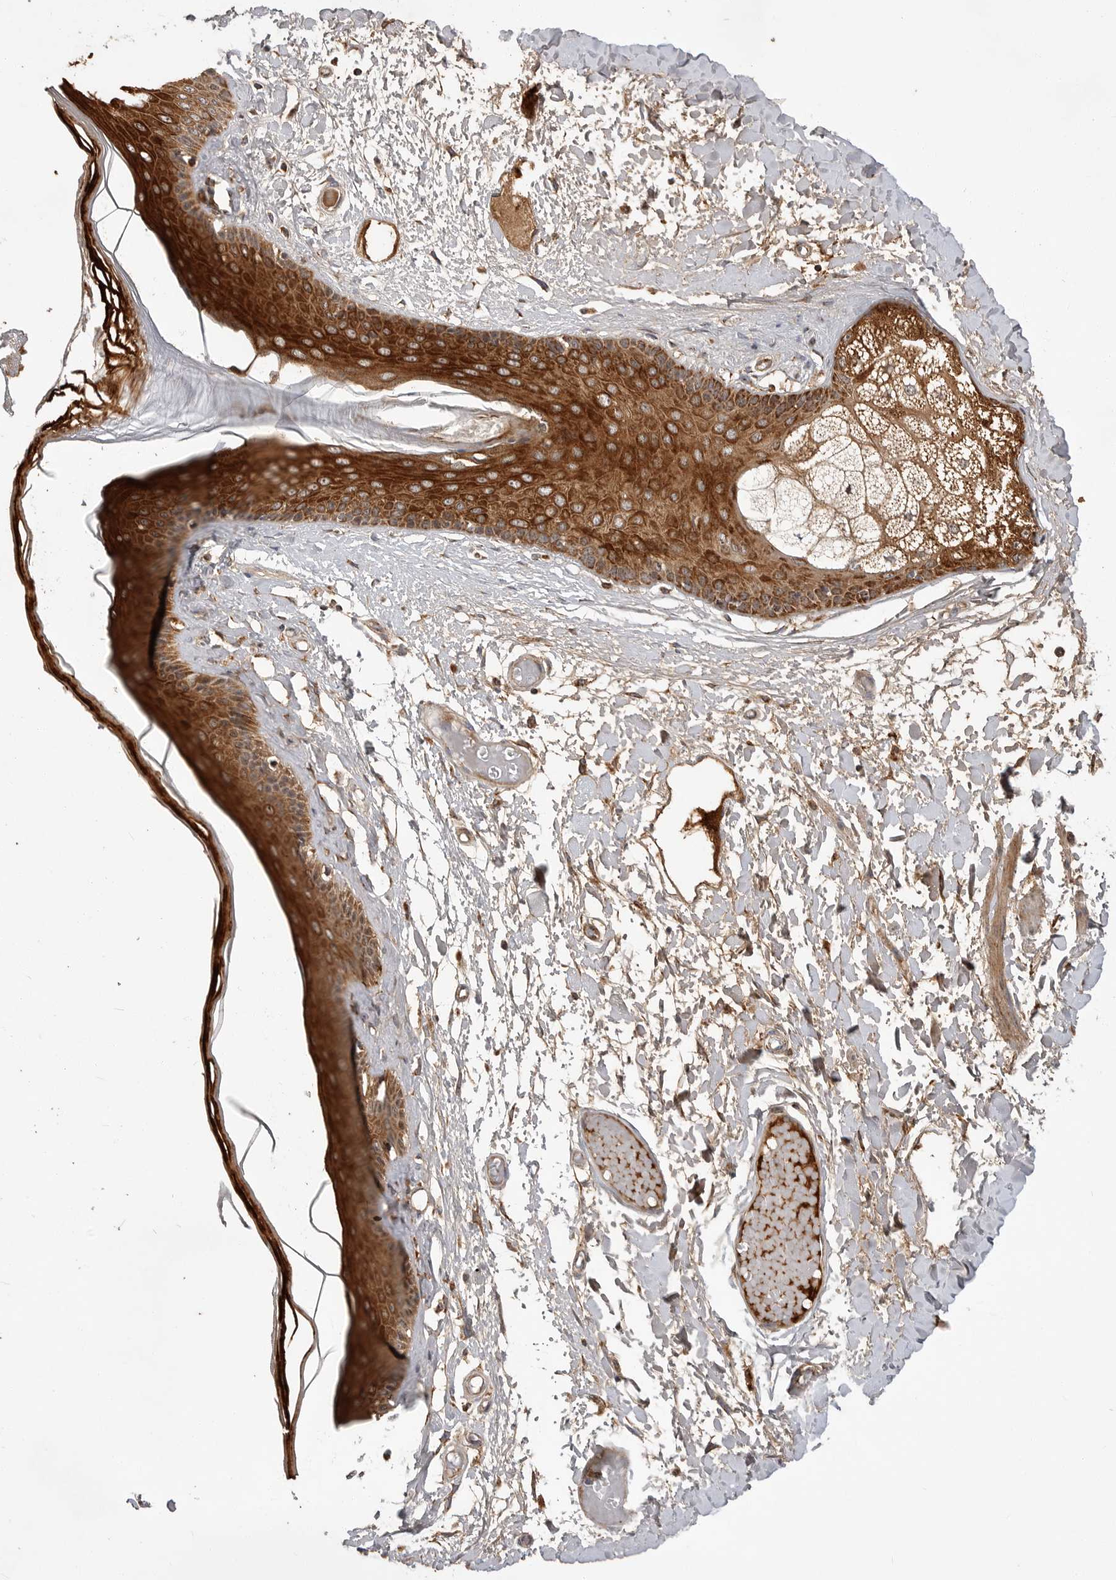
{"staining": {"intensity": "strong", "quantity": ">75%", "location": "cytoplasmic/membranous"}, "tissue": "skin", "cell_type": "Epidermal cells", "image_type": "normal", "snomed": [{"axis": "morphology", "description": "Normal tissue, NOS"}, {"axis": "topography", "description": "Vulva"}], "caption": "DAB (3,3'-diaminobenzidine) immunohistochemical staining of benign skin displays strong cytoplasmic/membranous protein expression in about >75% of epidermal cells. (DAB IHC with brightfield microscopy, high magnification).", "gene": "KYAT3", "patient": {"sex": "female", "age": 73}}